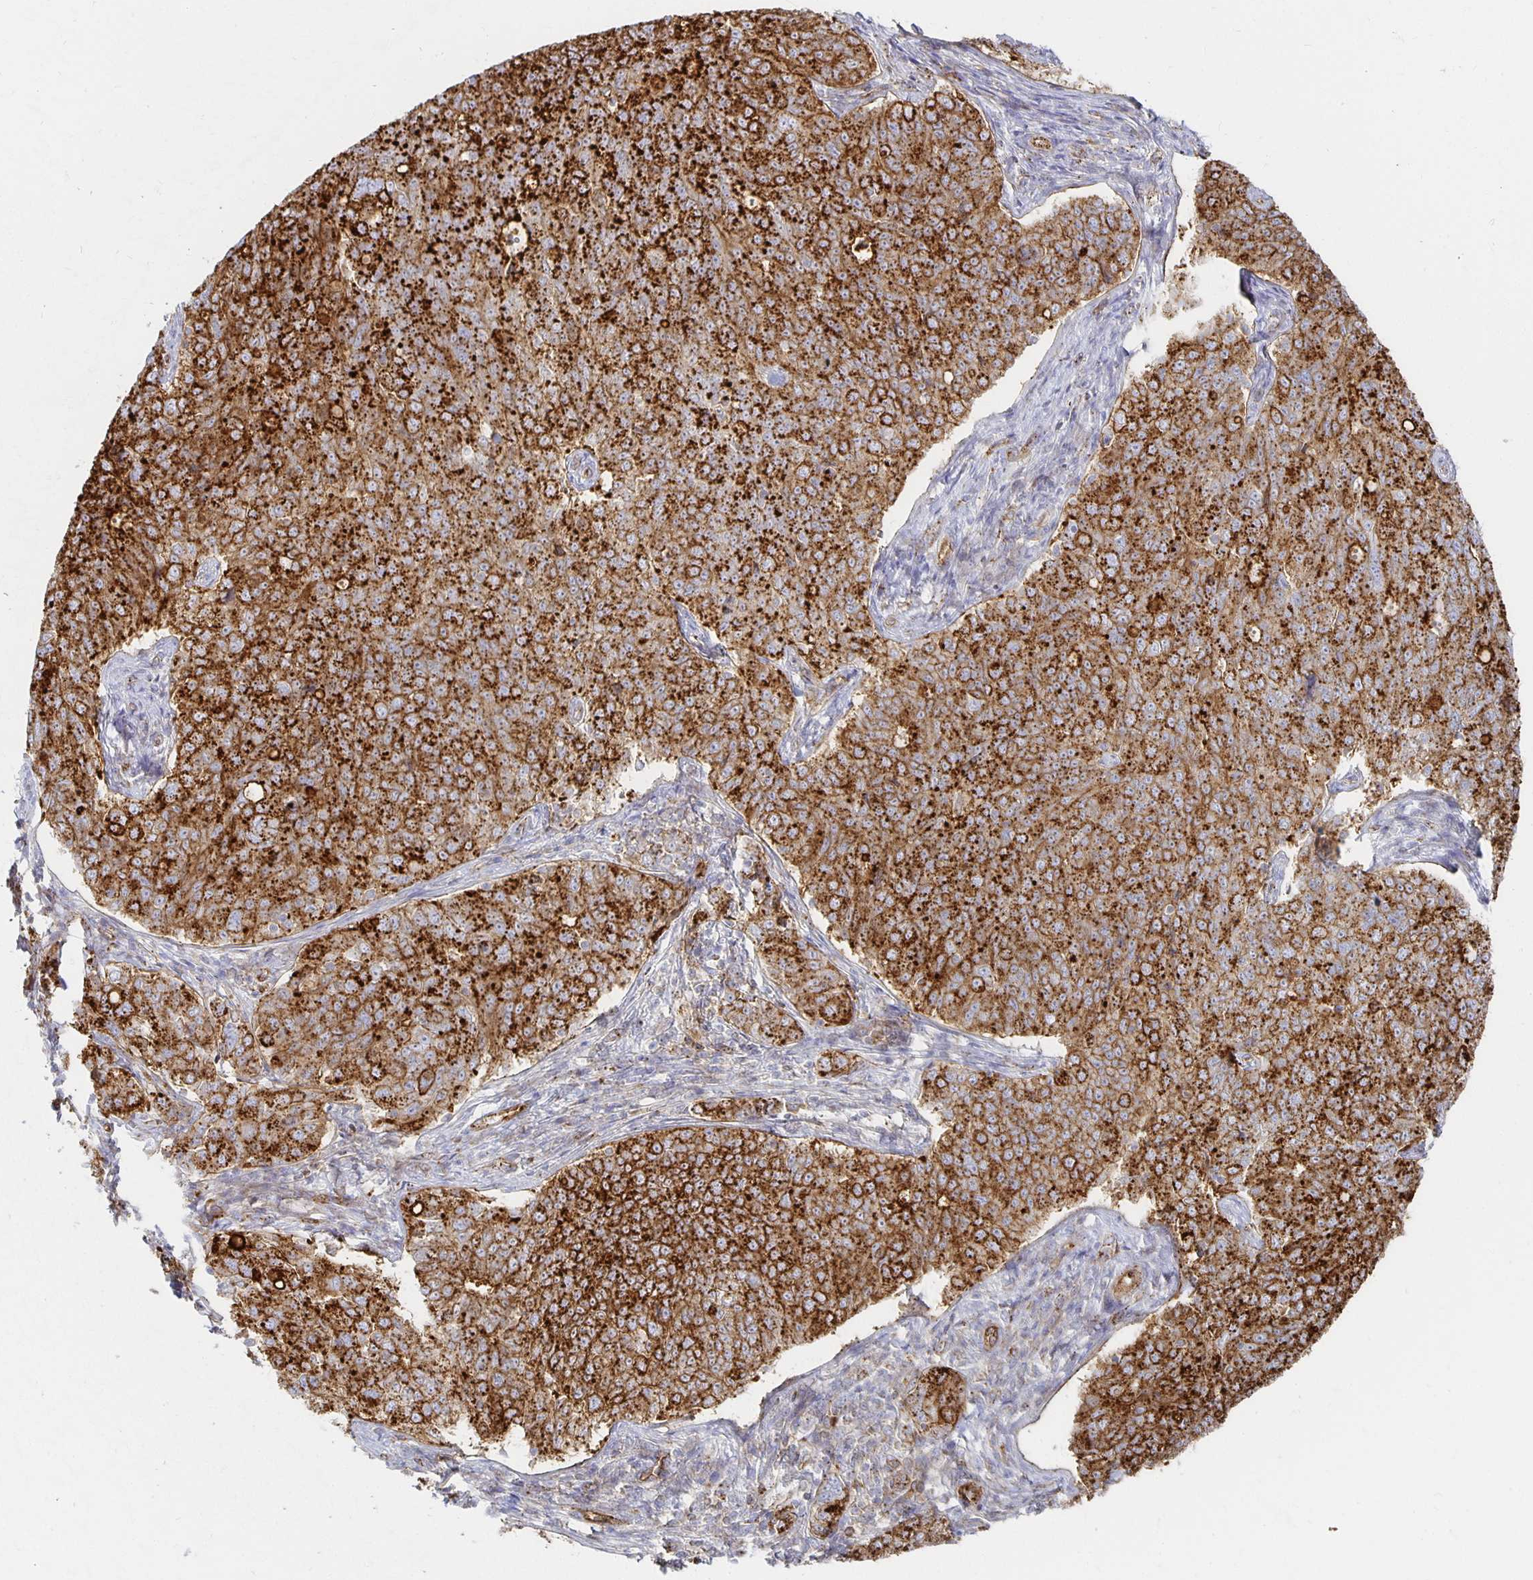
{"staining": {"intensity": "strong", "quantity": ">75%", "location": "cytoplasmic/membranous"}, "tissue": "endometrial cancer", "cell_type": "Tumor cells", "image_type": "cancer", "snomed": [{"axis": "morphology", "description": "Adenocarcinoma, NOS"}, {"axis": "topography", "description": "Endometrium"}], "caption": "Strong cytoplasmic/membranous staining is present in approximately >75% of tumor cells in endometrial cancer (adenocarcinoma).", "gene": "TAAR1", "patient": {"sex": "female", "age": 43}}